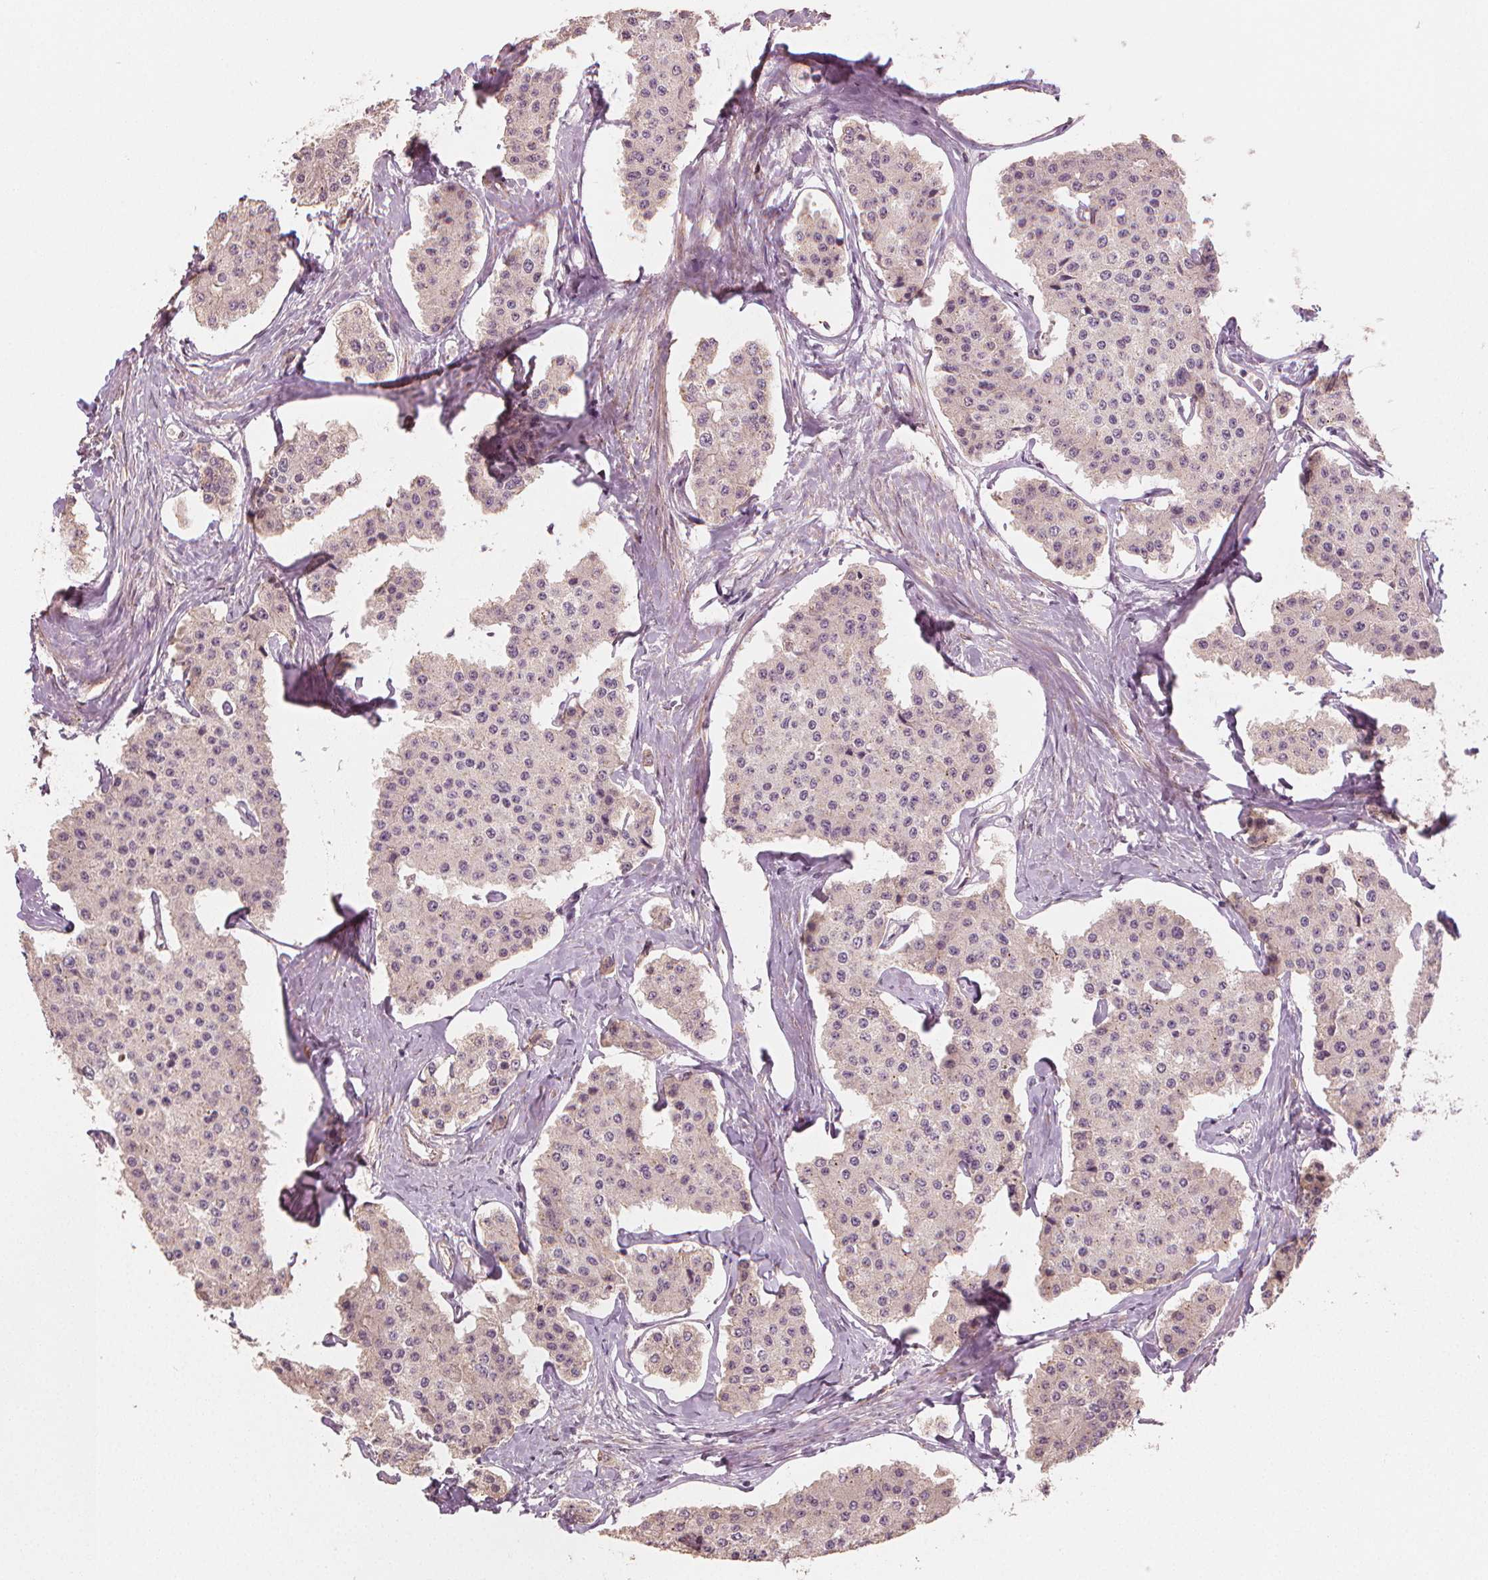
{"staining": {"intensity": "negative", "quantity": "none", "location": "none"}, "tissue": "carcinoid", "cell_type": "Tumor cells", "image_type": "cancer", "snomed": [{"axis": "morphology", "description": "Carcinoid, malignant, NOS"}, {"axis": "topography", "description": "Small intestine"}], "caption": "The histopathology image displays no staining of tumor cells in carcinoid. Nuclei are stained in blue.", "gene": "CLBA1", "patient": {"sex": "female", "age": 65}}